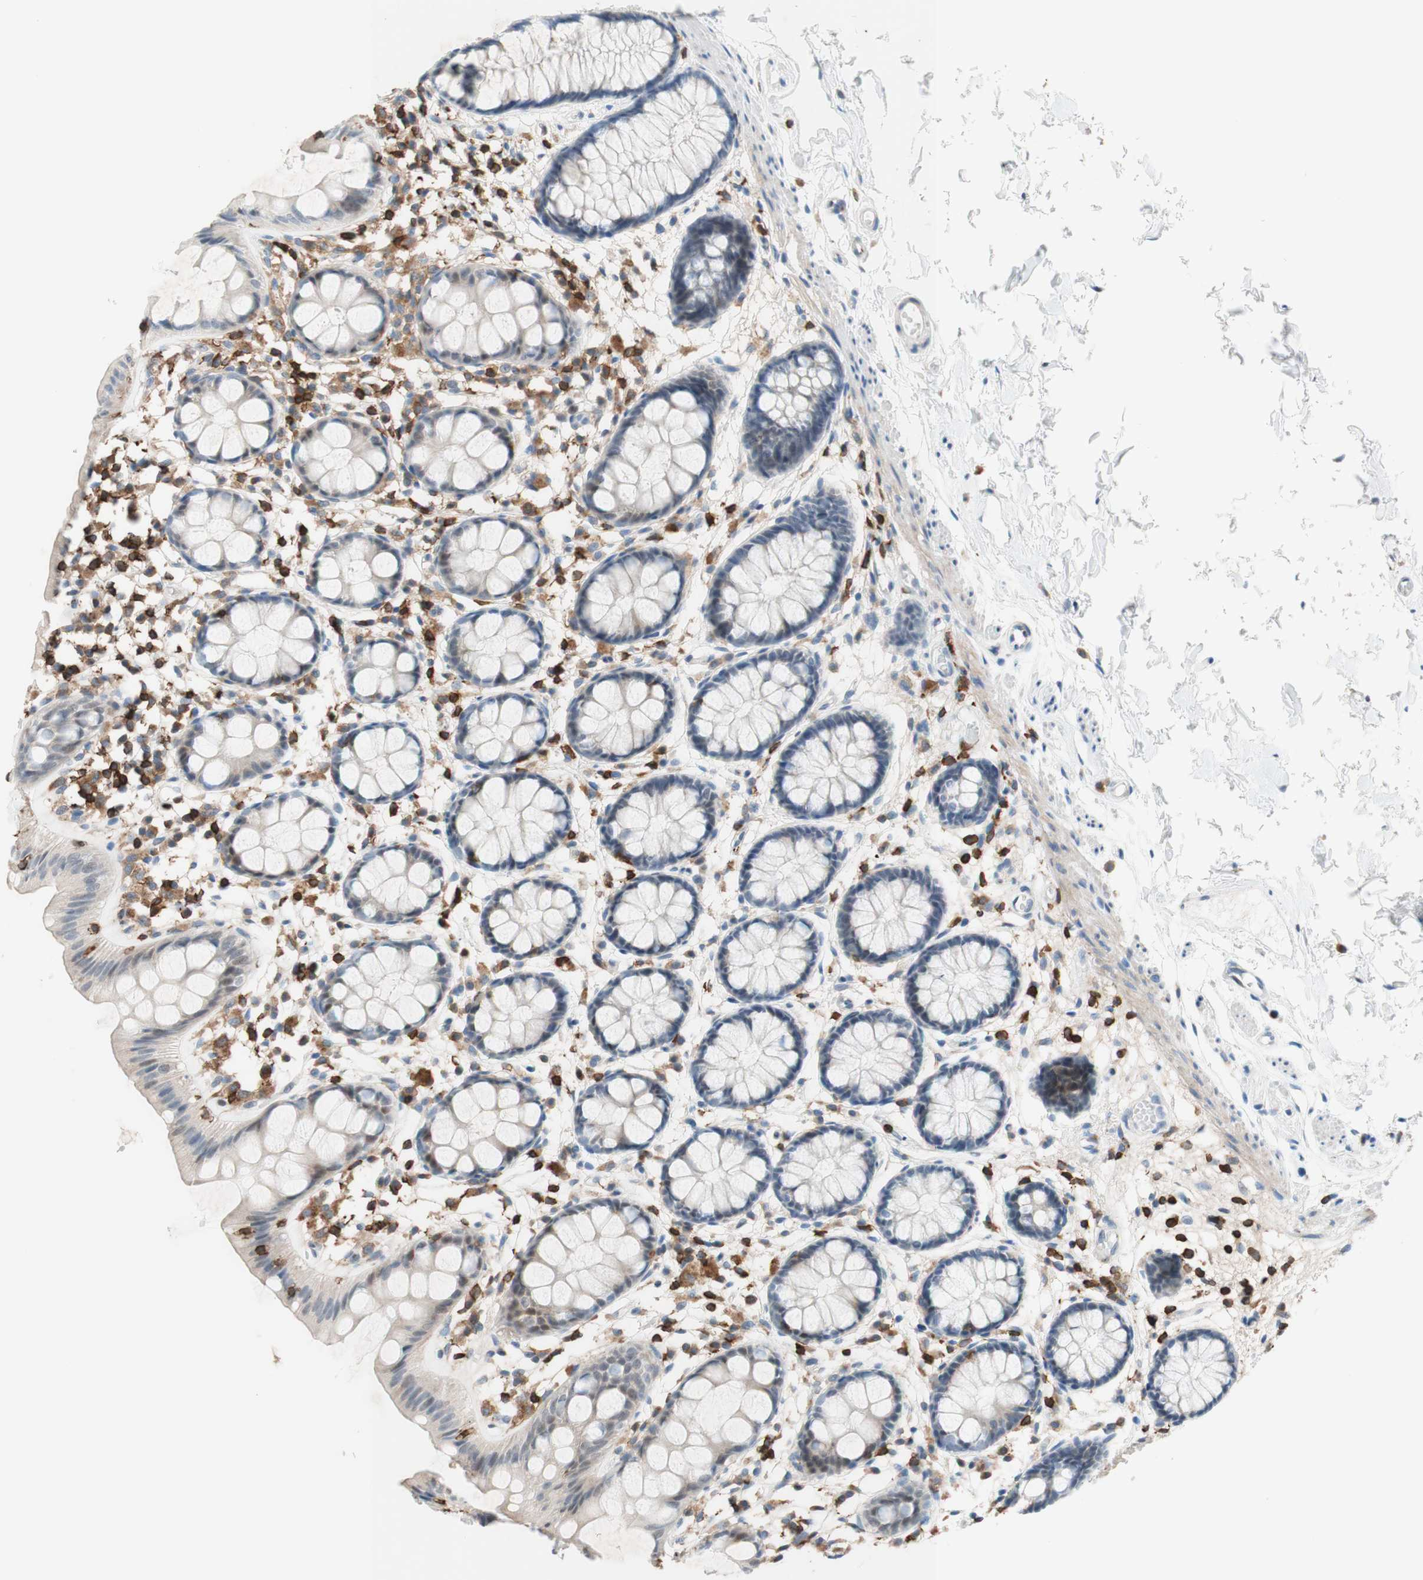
{"staining": {"intensity": "moderate", "quantity": "25%-75%", "location": "cytoplasmic/membranous,nuclear"}, "tissue": "rectum", "cell_type": "Glandular cells", "image_type": "normal", "snomed": [{"axis": "morphology", "description": "Normal tissue, NOS"}, {"axis": "topography", "description": "Rectum"}], "caption": "Rectum stained with IHC exhibits moderate cytoplasmic/membranous,nuclear staining in about 25%-75% of glandular cells.", "gene": "SPINK6", "patient": {"sex": "female", "age": 66}}